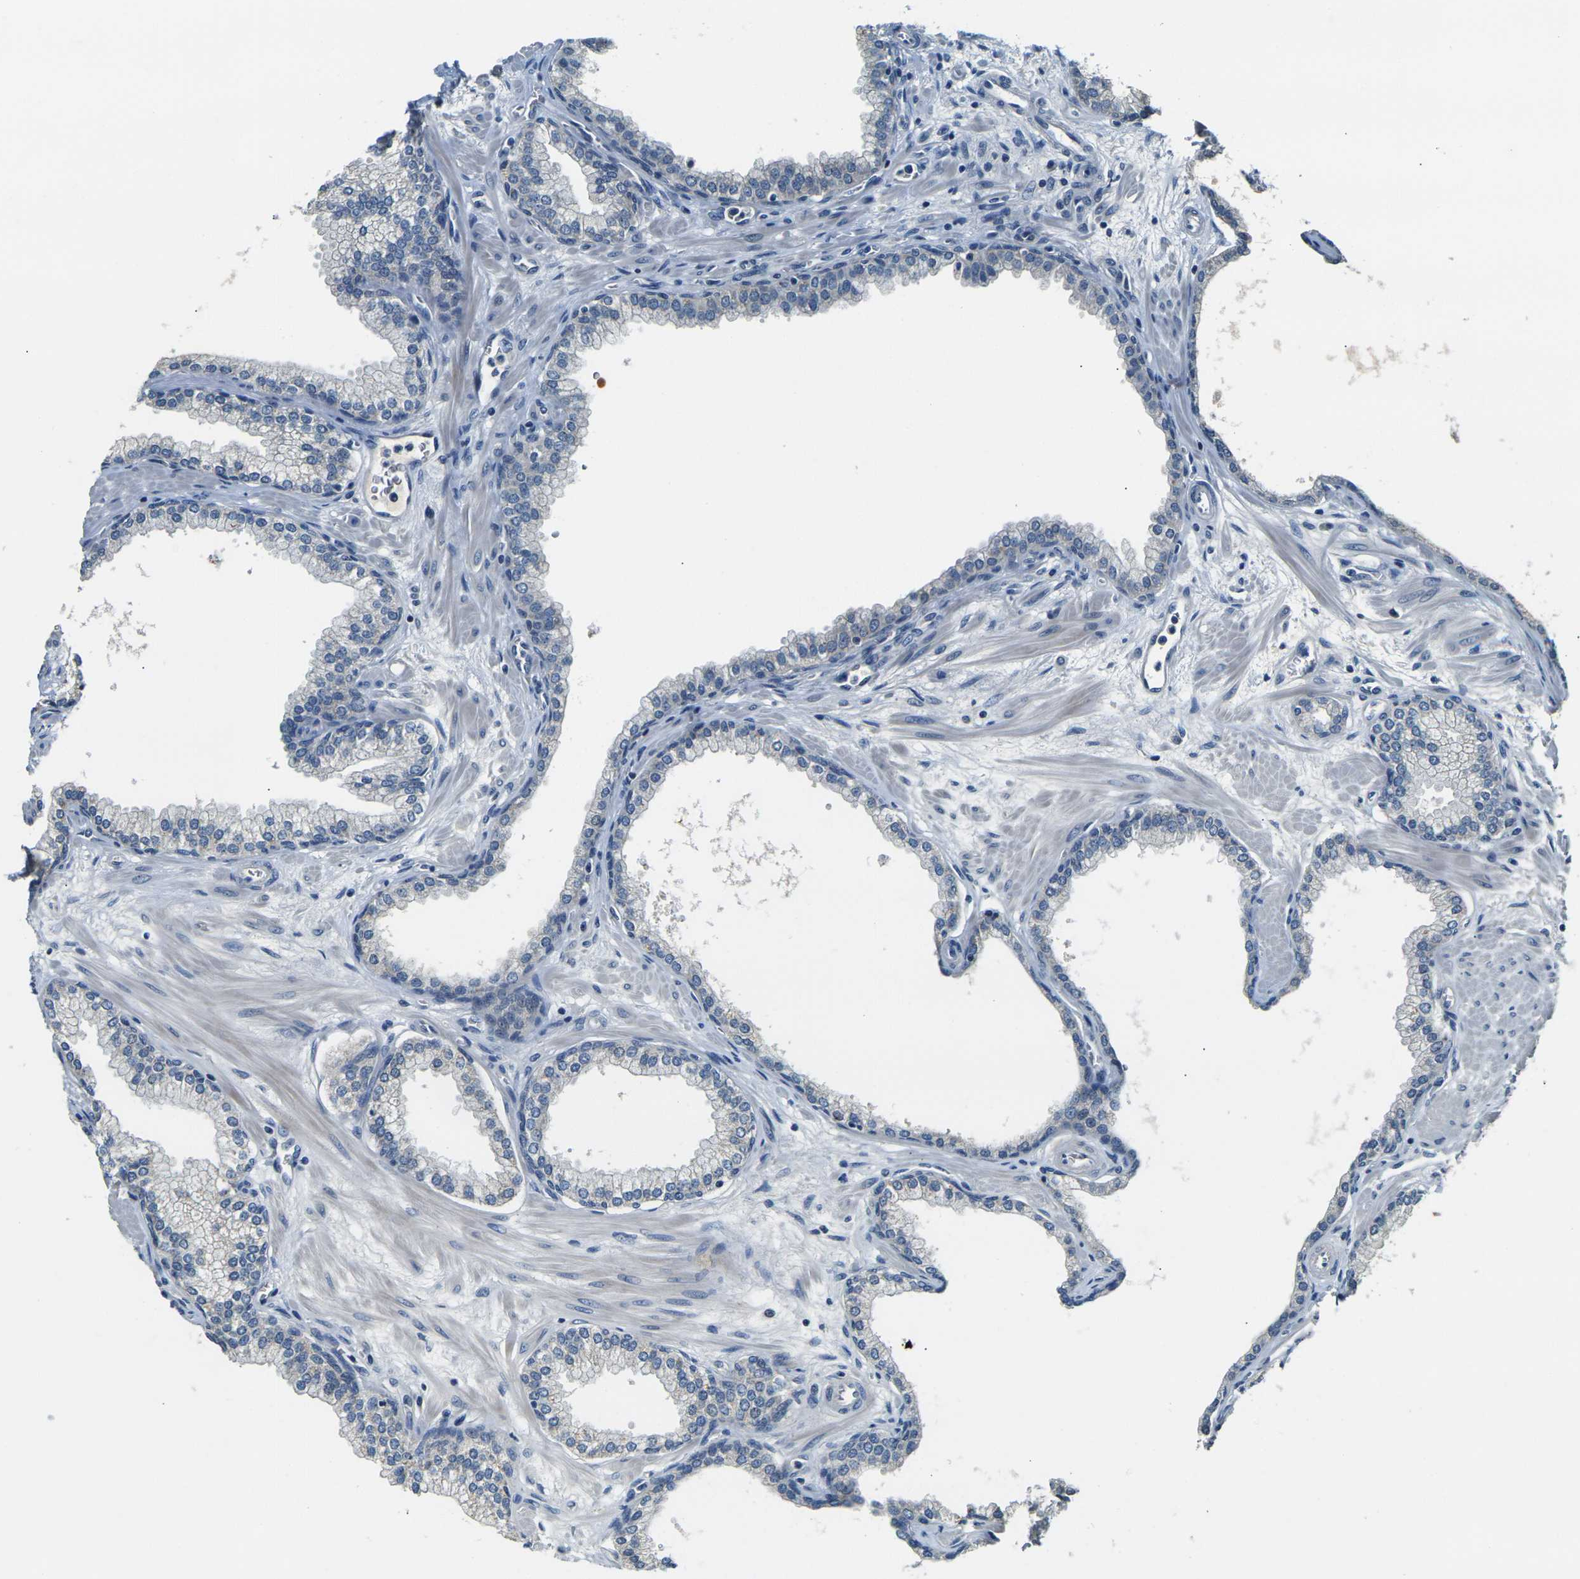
{"staining": {"intensity": "weak", "quantity": "<25%", "location": "cytoplasmic/membranous"}, "tissue": "prostate", "cell_type": "Glandular cells", "image_type": "normal", "snomed": [{"axis": "morphology", "description": "Normal tissue, NOS"}, {"axis": "morphology", "description": "Urothelial carcinoma, Low grade"}, {"axis": "topography", "description": "Urinary bladder"}, {"axis": "topography", "description": "Prostate"}], "caption": "IHC micrograph of unremarkable human prostate stained for a protein (brown), which shows no positivity in glandular cells.", "gene": "SHISAL2B", "patient": {"sex": "male", "age": 60}}